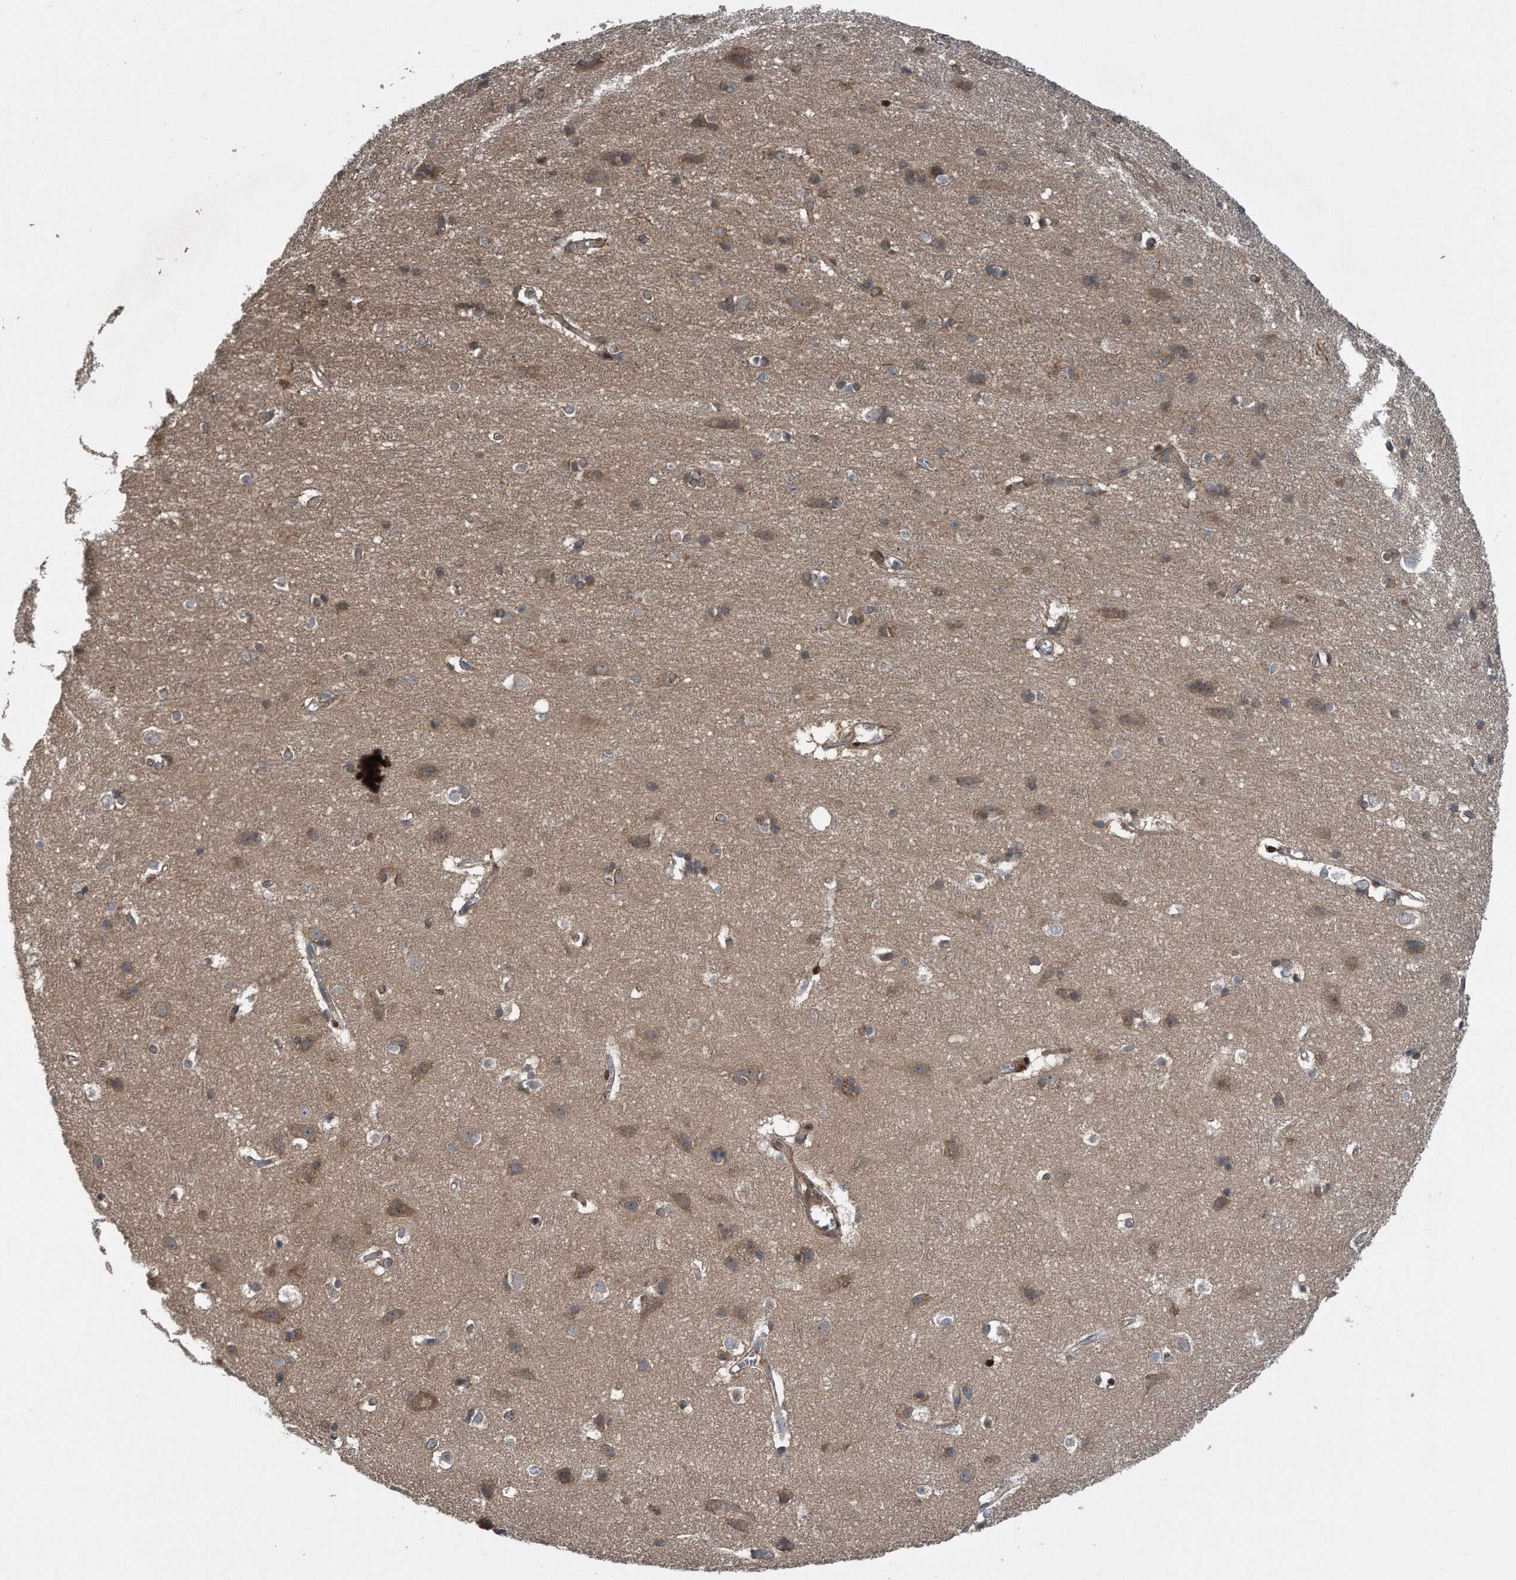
{"staining": {"intensity": "moderate", "quantity": ">75%", "location": "cytoplasmic/membranous"}, "tissue": "cerebral cortex", "cell_type": "Endothelial cells", "image_type": "normal", "snomed": [{"axis": "morphology", "description": "Normal tissue, NOS"}, {"axis": "topography", "description": "Cerebral cortex"}], "caption": "Immunohistochemistry (IHC) of normal human cerebral cortex reveals medium levels of moderate cytoplasmic/membranous expression in approximately >75% of endothelial cells. (DAB = brown stain, brightfield microscopy at high magnification).", "gene": "ZNF79", "patient": {"sex": "male", "age": 54}}